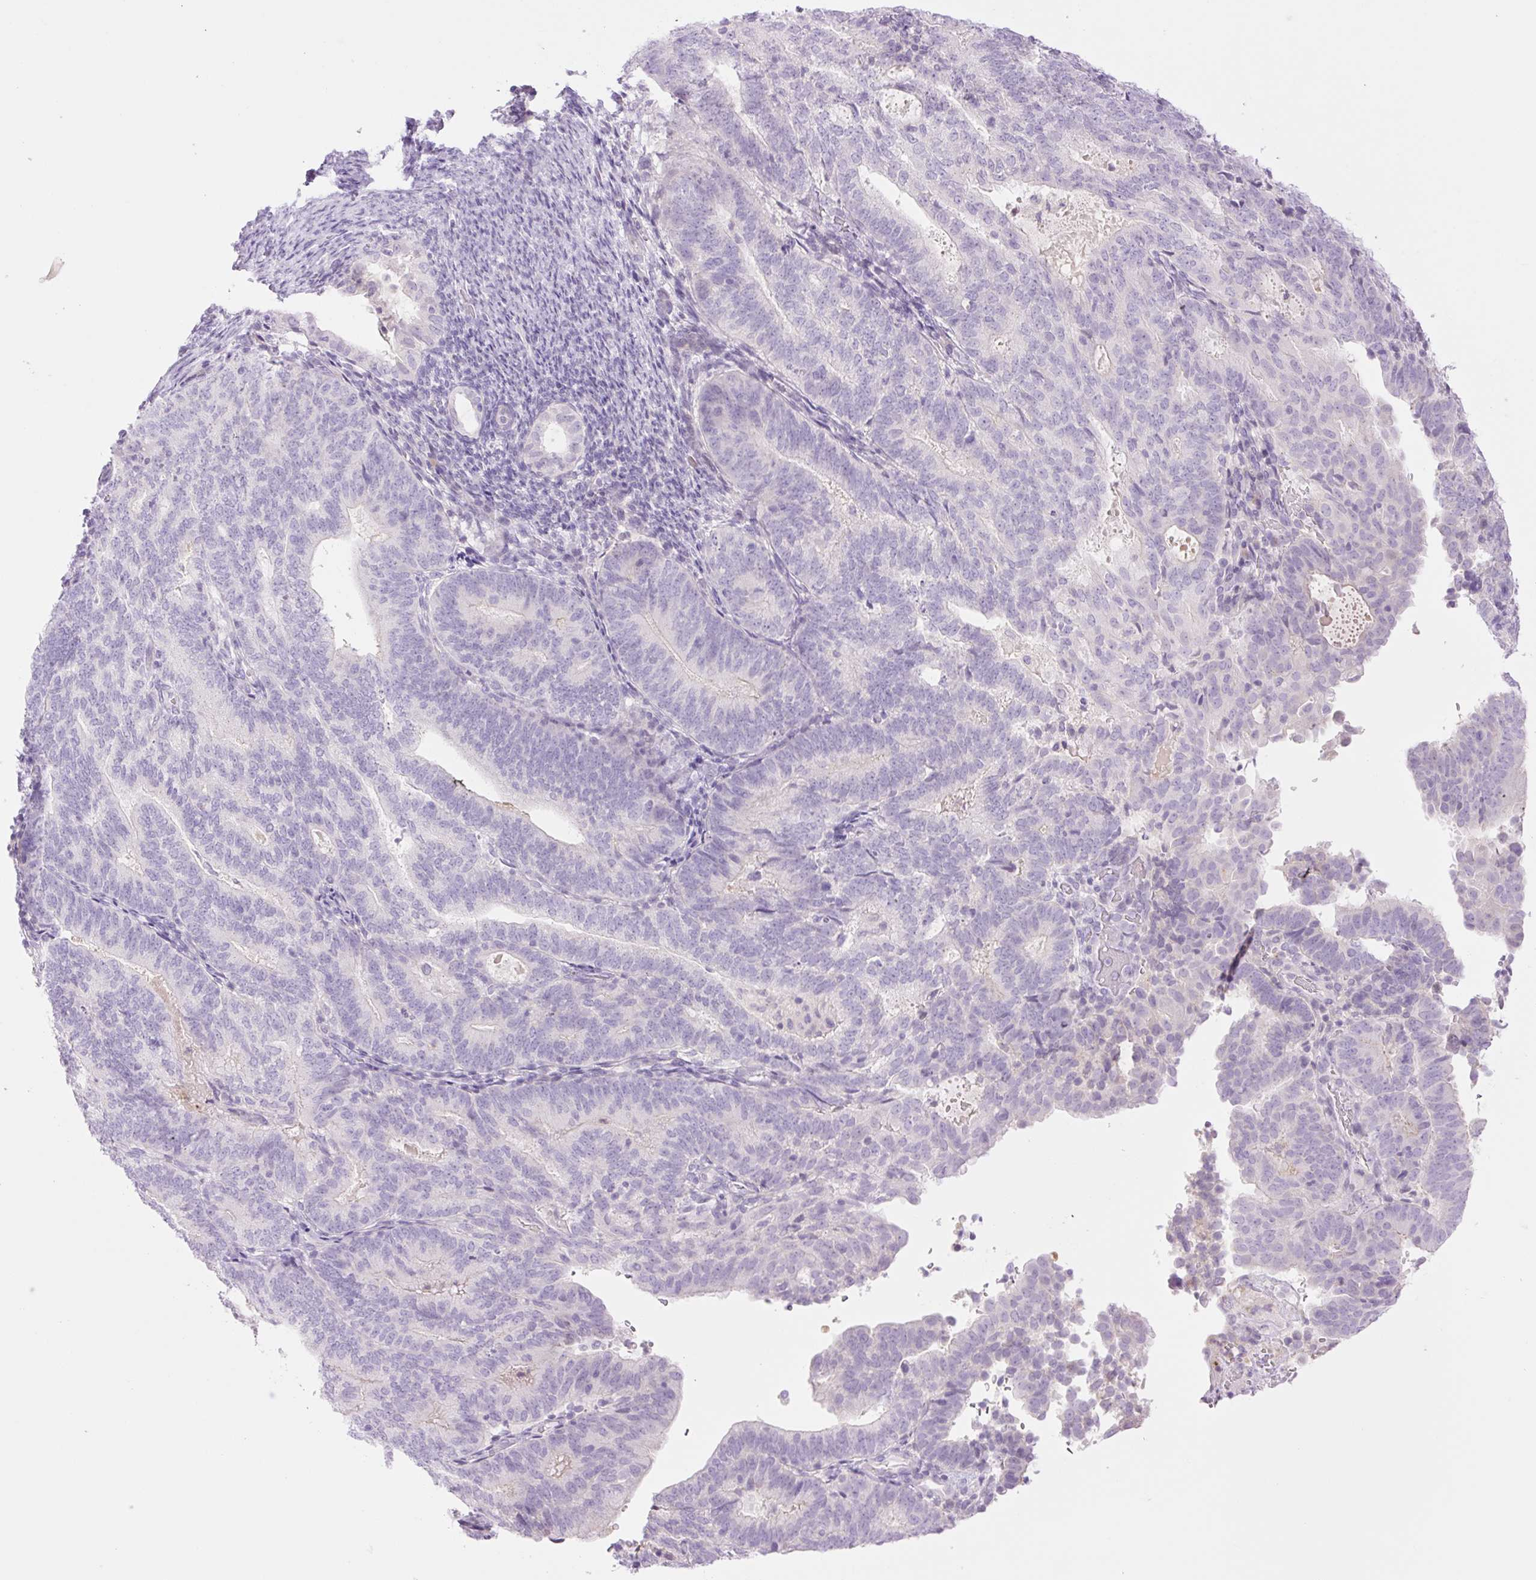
{"staining": {"intensity": "negative", "quantity": "none", "location": "none"}, "tissue": "endometrial cancer", "cell_type": "Tumor cells", "image_type": "cancer", "snomed": [{"axis": "morphology", "description": "Adenocarcinoma, NOS"}, {"axis": "topography", "description": "Endometrium"}], "caption": "Endometrial cancer was stained to show a protein in brown. There is no significant staining in tumor cells.", "gene": "TBX15", "patient": {"sex": "female", "age": 70}}